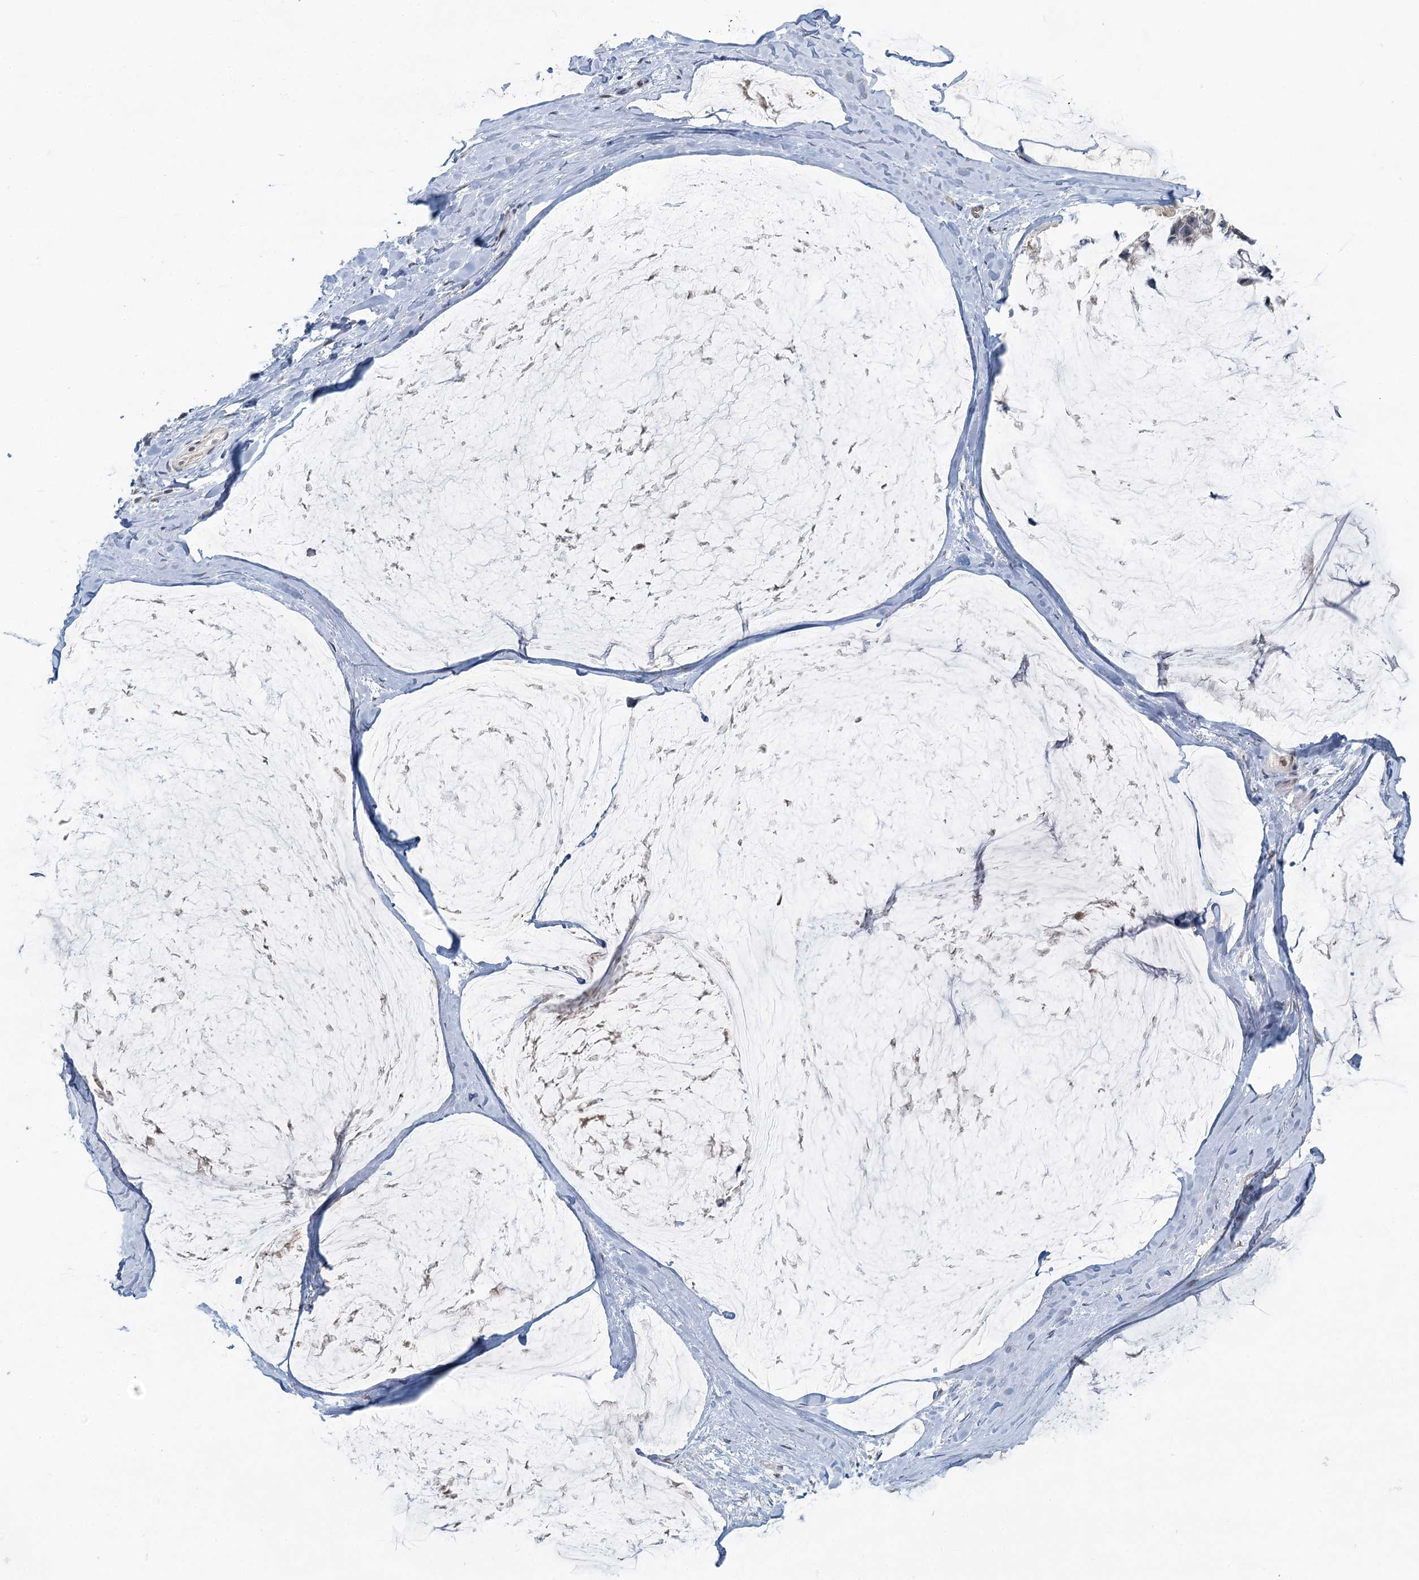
{"staining": {"intensity": "negative", "quantity": "none", "location": "none"}, "tissue": "ovarian cancer", "cell_type": "Tumor cells", "image_type": "cancer", "snomed": [{"axis": "morphology", "description": "Cystadenocarcinoma, mucinous, NOS"}, {"axis": "topography", "description": "Ovary"}], "caption": "Histopathology image shows no significant protein positivity in tumor cells of mucinous cystadenocarcinoma (ovarian). Nuclei are stained in blue.", "gene": "GPATCH11", "patient": {"sex": "female", "age": 39}}